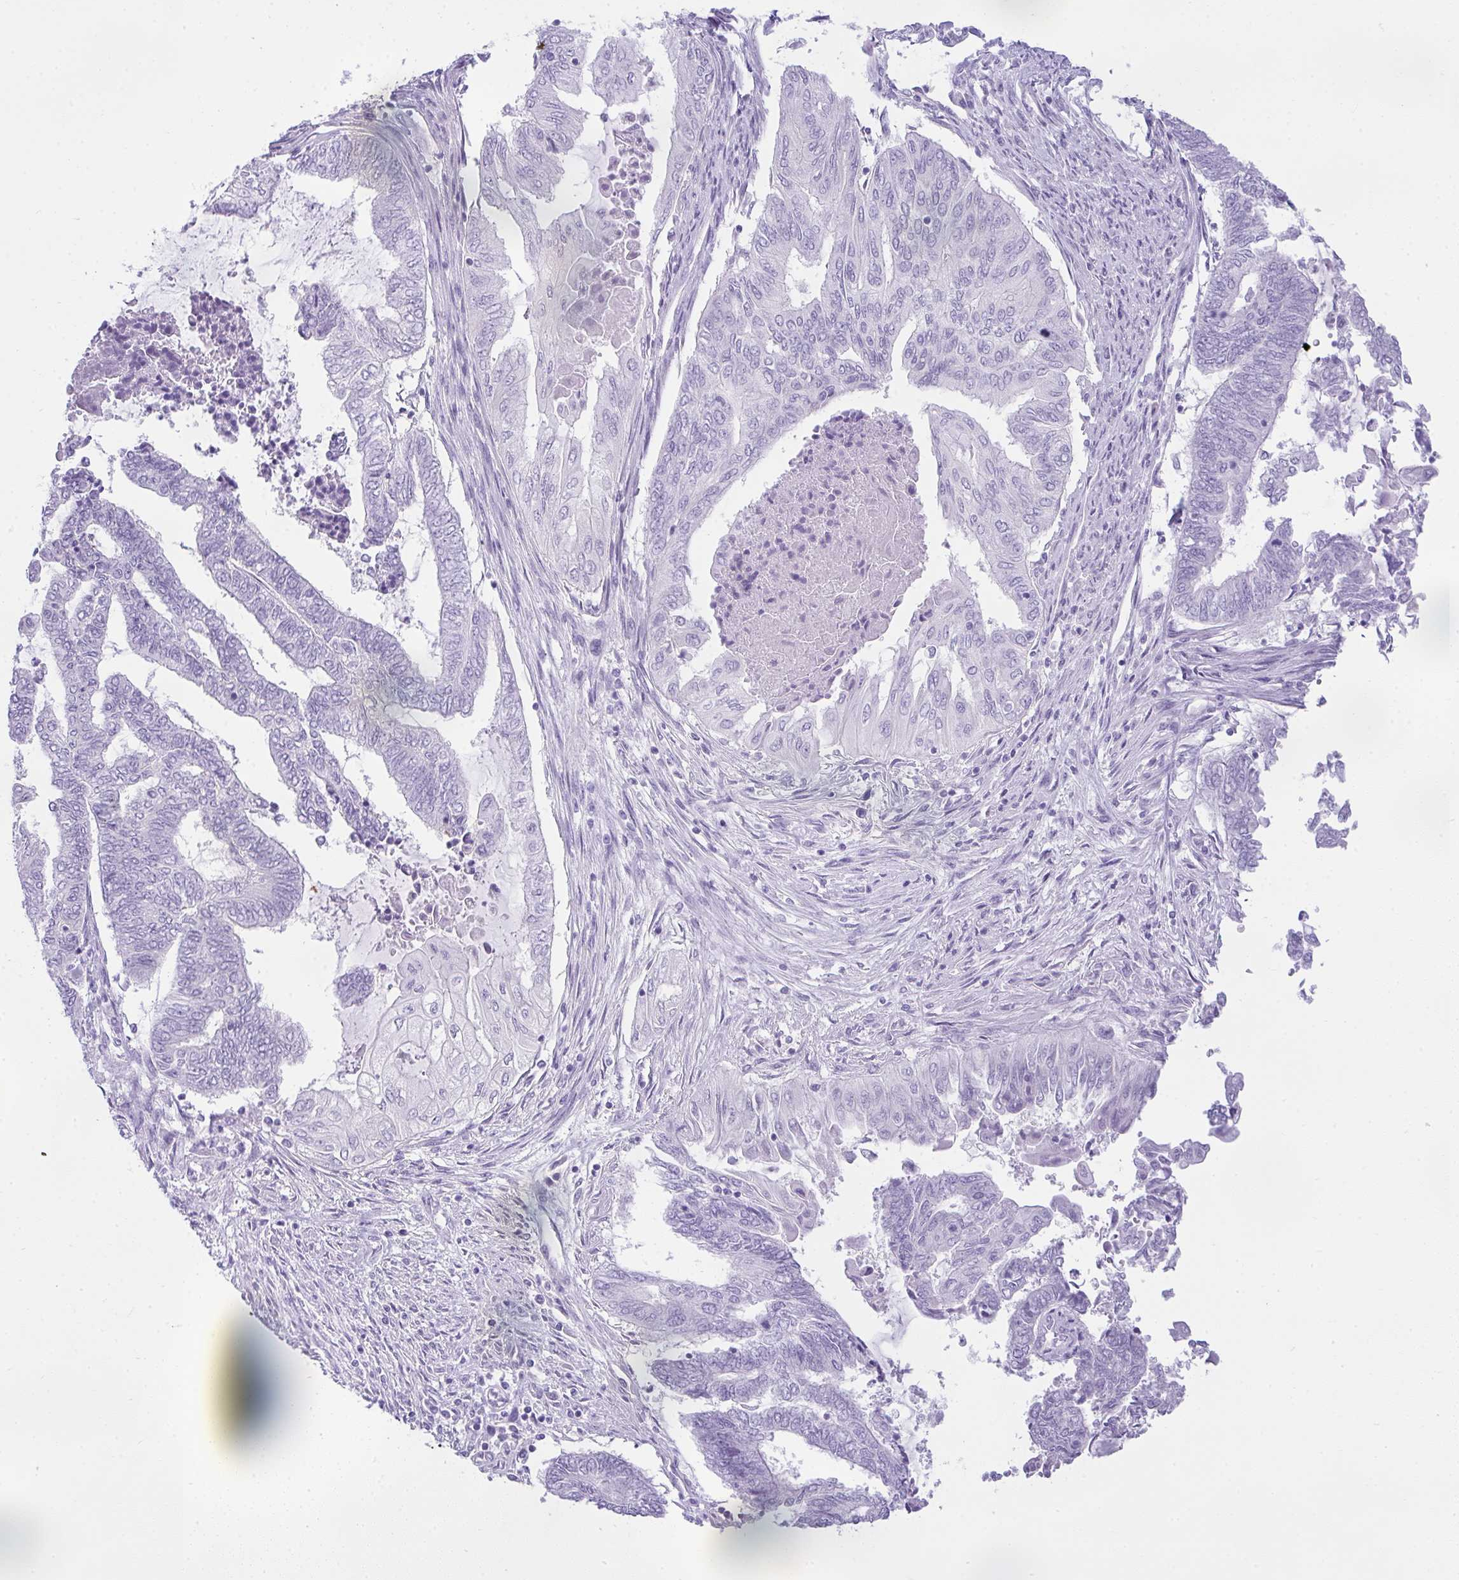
{"staining": {"intensity": "negative", "quantity": "none", "location": "none"}, "tissue": "endometrial cancer", "cell_type": "Tumor cells", "image_type": "cancer", "snomed": [{"axis": "morphology", "description": "Adenocarcinoma, NOS"}, {"axis": "topography", "description": "Uterus"}, {"axis": "topography", "description": "Endometrium"}], "caption": "Tumor cells are negative for brown protein staining in endometrial adenocarcinoma. (DAB (3,3'-diaminobenzidine) IHC, high magnification).", "gene": "RASL10A", "patient": {"sex": "female", "age": 70}}